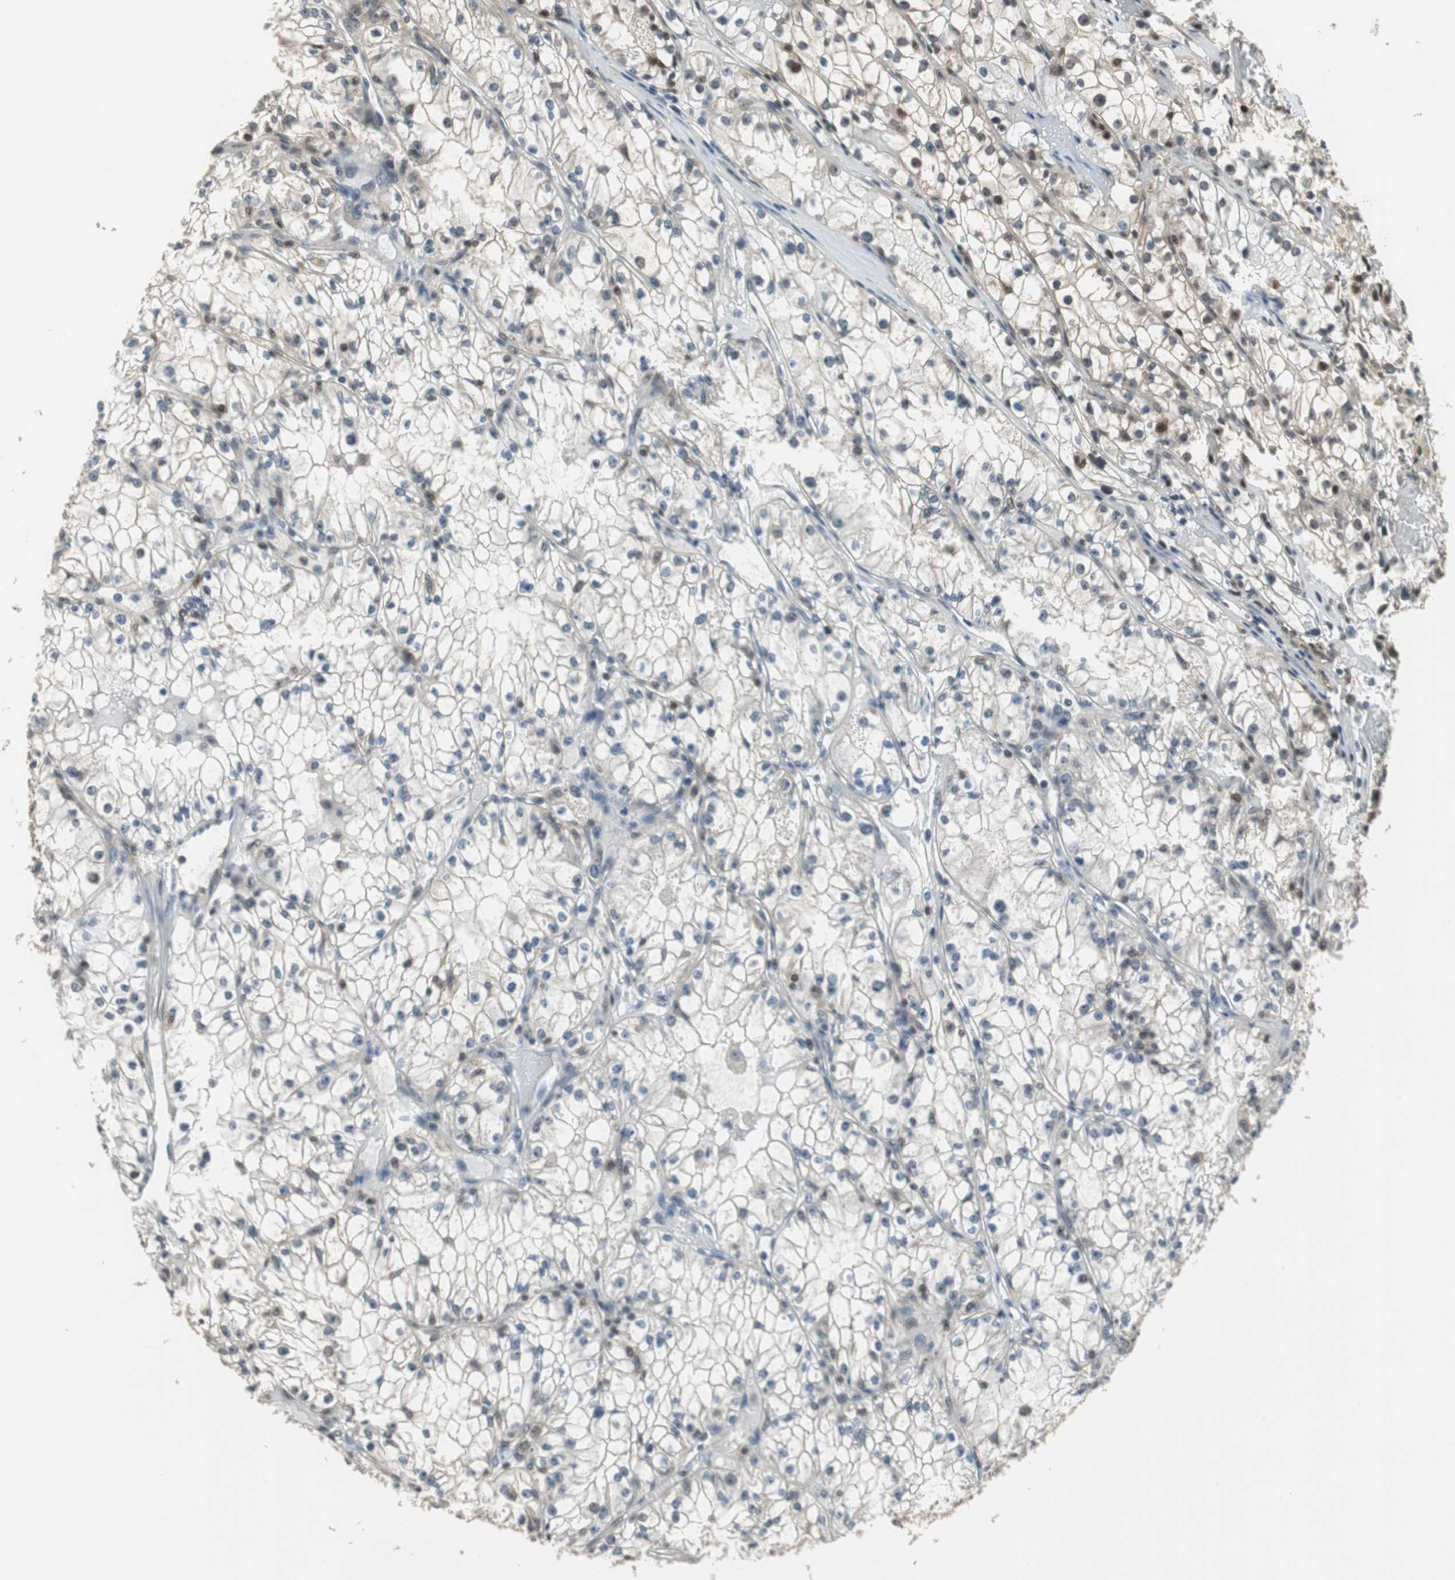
{"staining": {"intensity": "weak", "quantity": "25%-75%", "location": "nuclear"}, "tissue": "renal cancer", "cell_type": "Tumor cells", "image_type": "cancer", "snomed": [{"axis": "morphology", "description": "Adenocarcinoma, NOS"}, {"axis": "topography", "description": "Kidney"}], "caption": "There is low levels of weak nuclear expression in tumor cells of renal cancer (adenocarcinoma), as demonstrated by immunohistochemical staining (brown color).", "gene": "MAFB", "patient": {"sex": "male", "age": 56}}